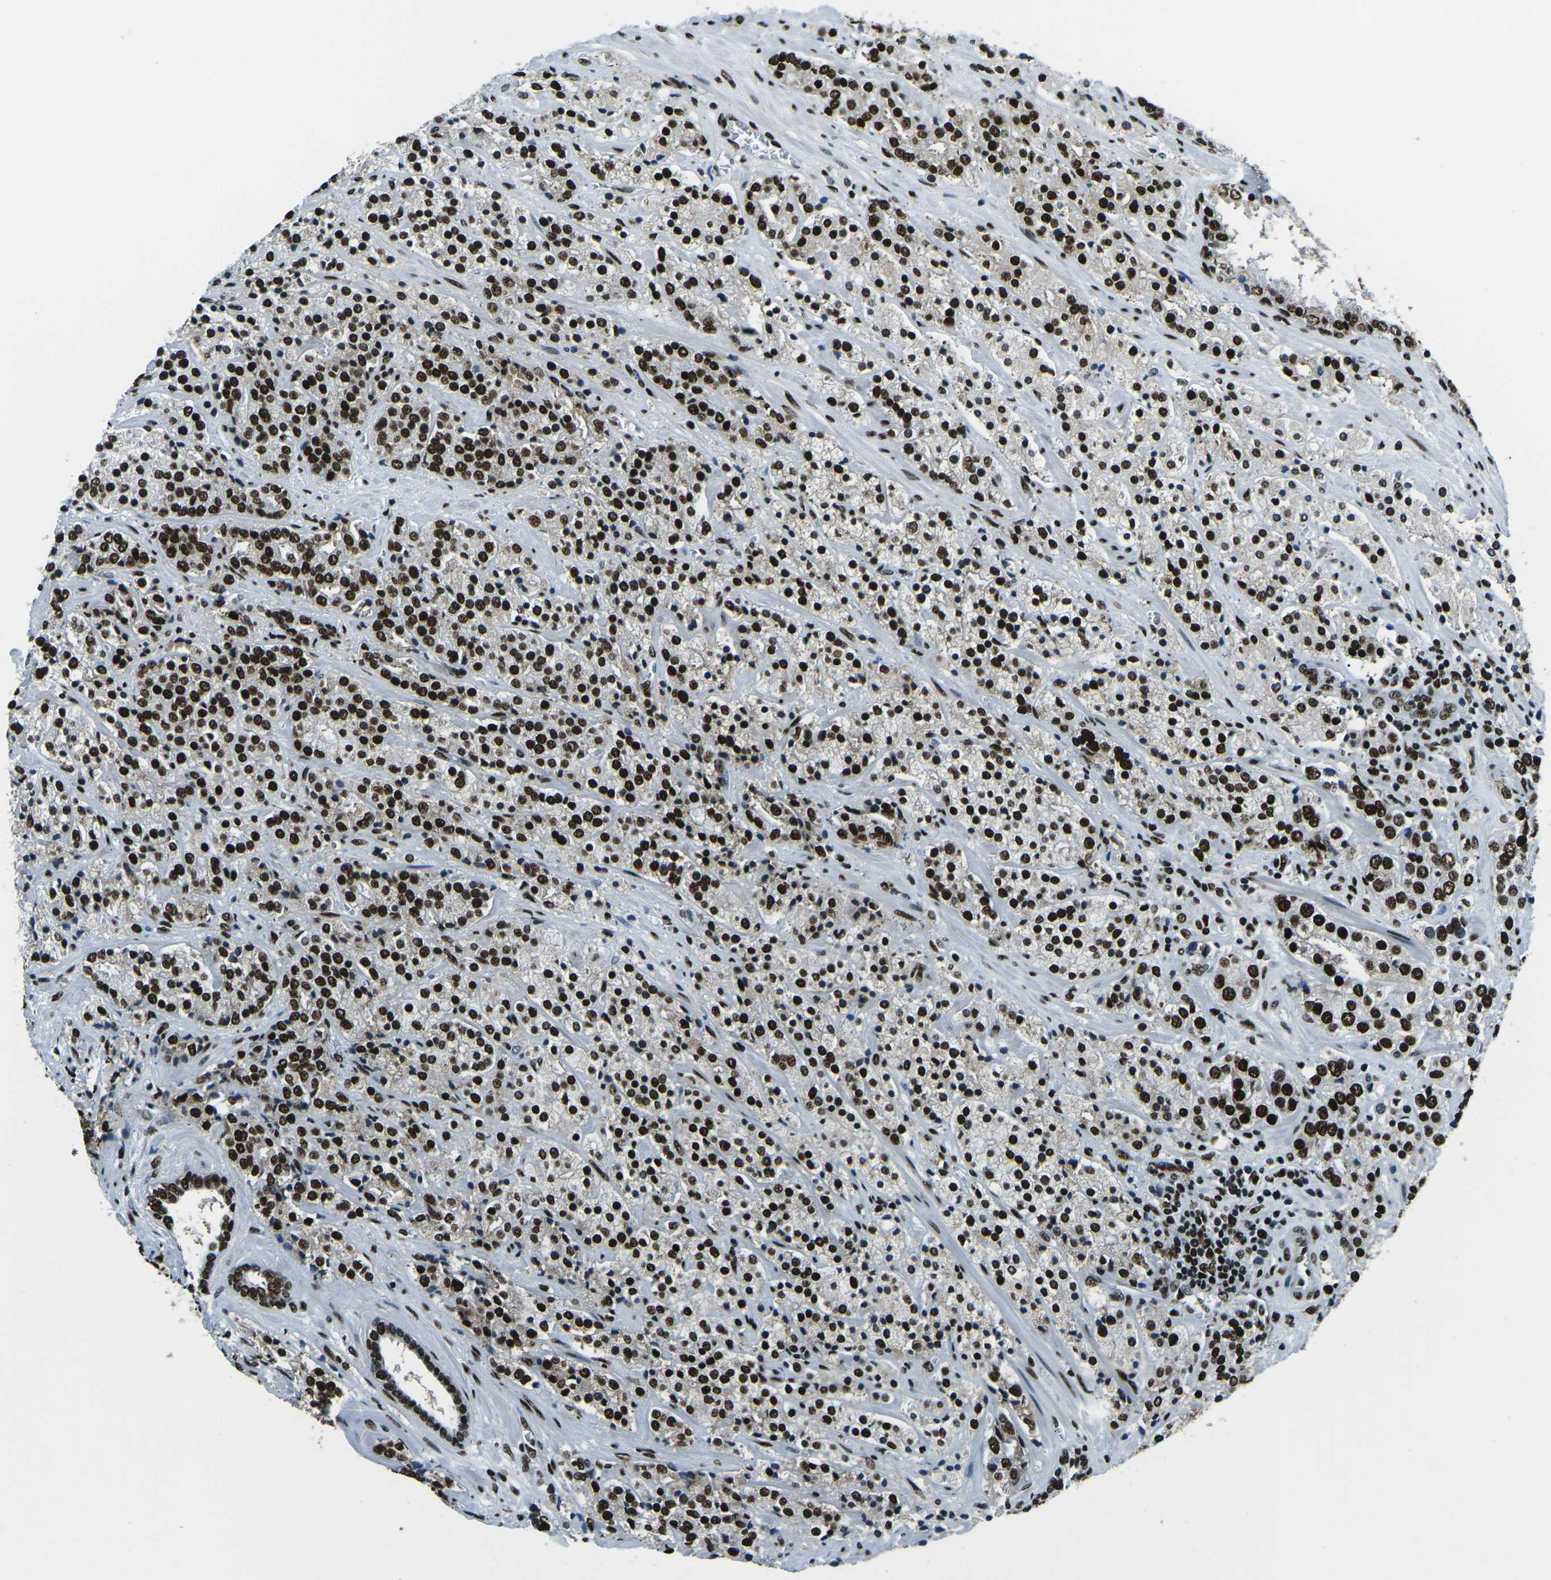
{"staining": {"intensity": "strong", "quantity": ">75%", "location": "nuclear"}, "tissue": "prostate cancer", "cell_type": "Tumor cells", "image_type": "cancer", "snomed": [{"axis": "morphology", "description": "Adenocarcinoma, High grade"}, {"axis": "topography", "description": "Prostate"}], "caption": "IHC (DAB (3,3'-diaminobenzidine)) staining of human adenocarcinoma (high-grade) (prostate) exhibits strong nuclear protein expression in approximately >75% of tumor cells.", "gene": "HNRNPL", "patient": {"sex": "male", "age": 71}}